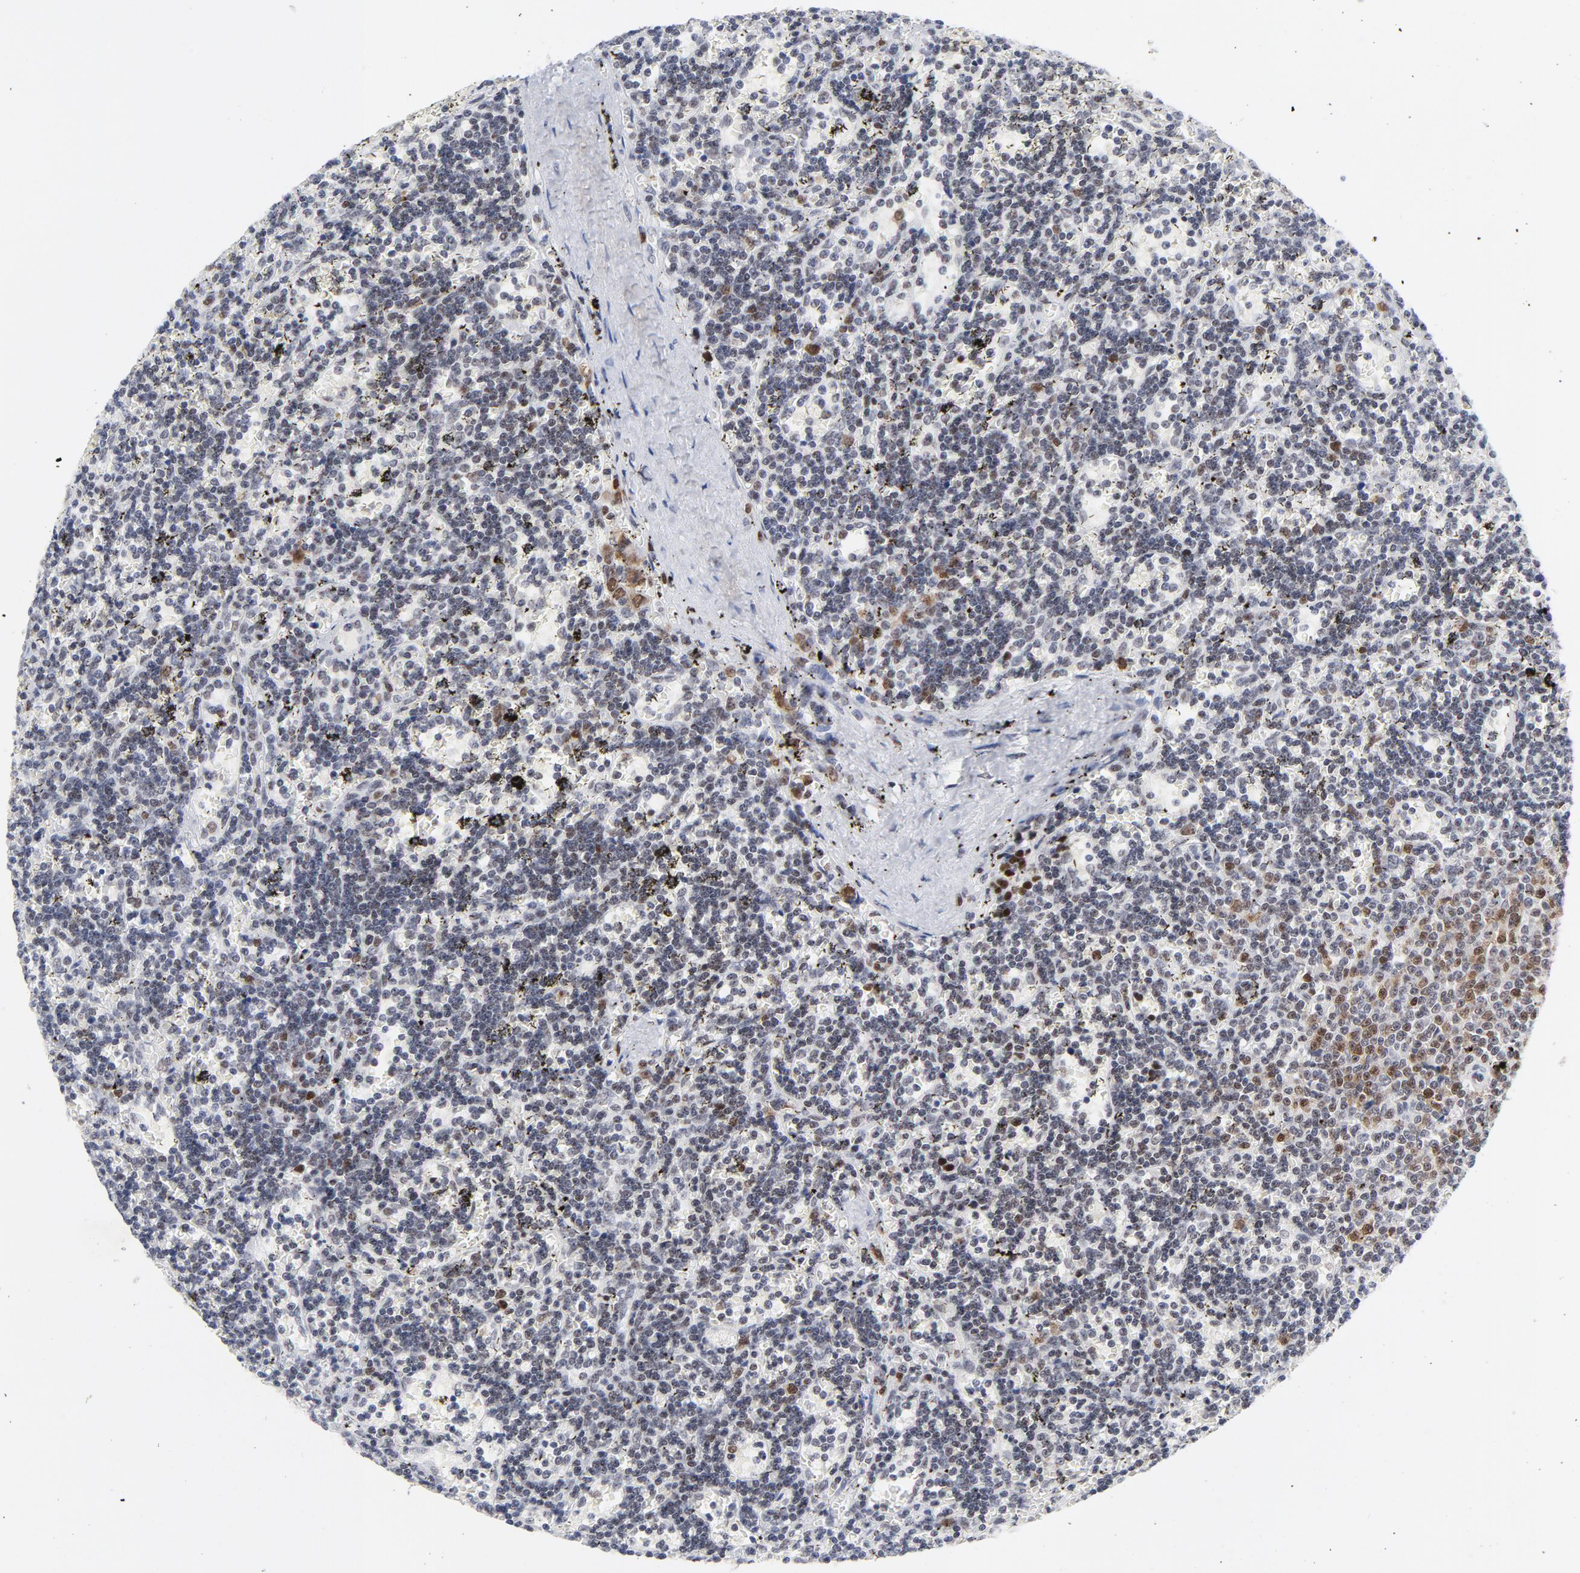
{"staining": {"intensity": "negative", "quantity": "none", "location": "none"}, "tissue": "lymphoma", "cell_type": "Tumor cells", "image_type": "cancer", "snomed": [{"axis": "morphology", "description": "Malignant lymphoma, non-Hodgkin's type, Low grade"}, {"axis": "topography", "description": "Spleen"}], "caption": "This is an immunohistochemistry image of low-grade malignant lymphoma, non-Hodgkin's type. There is no expression in tumor cells.", "gene": "RFC4", "patient": {"sex": "male", "age": 60}}